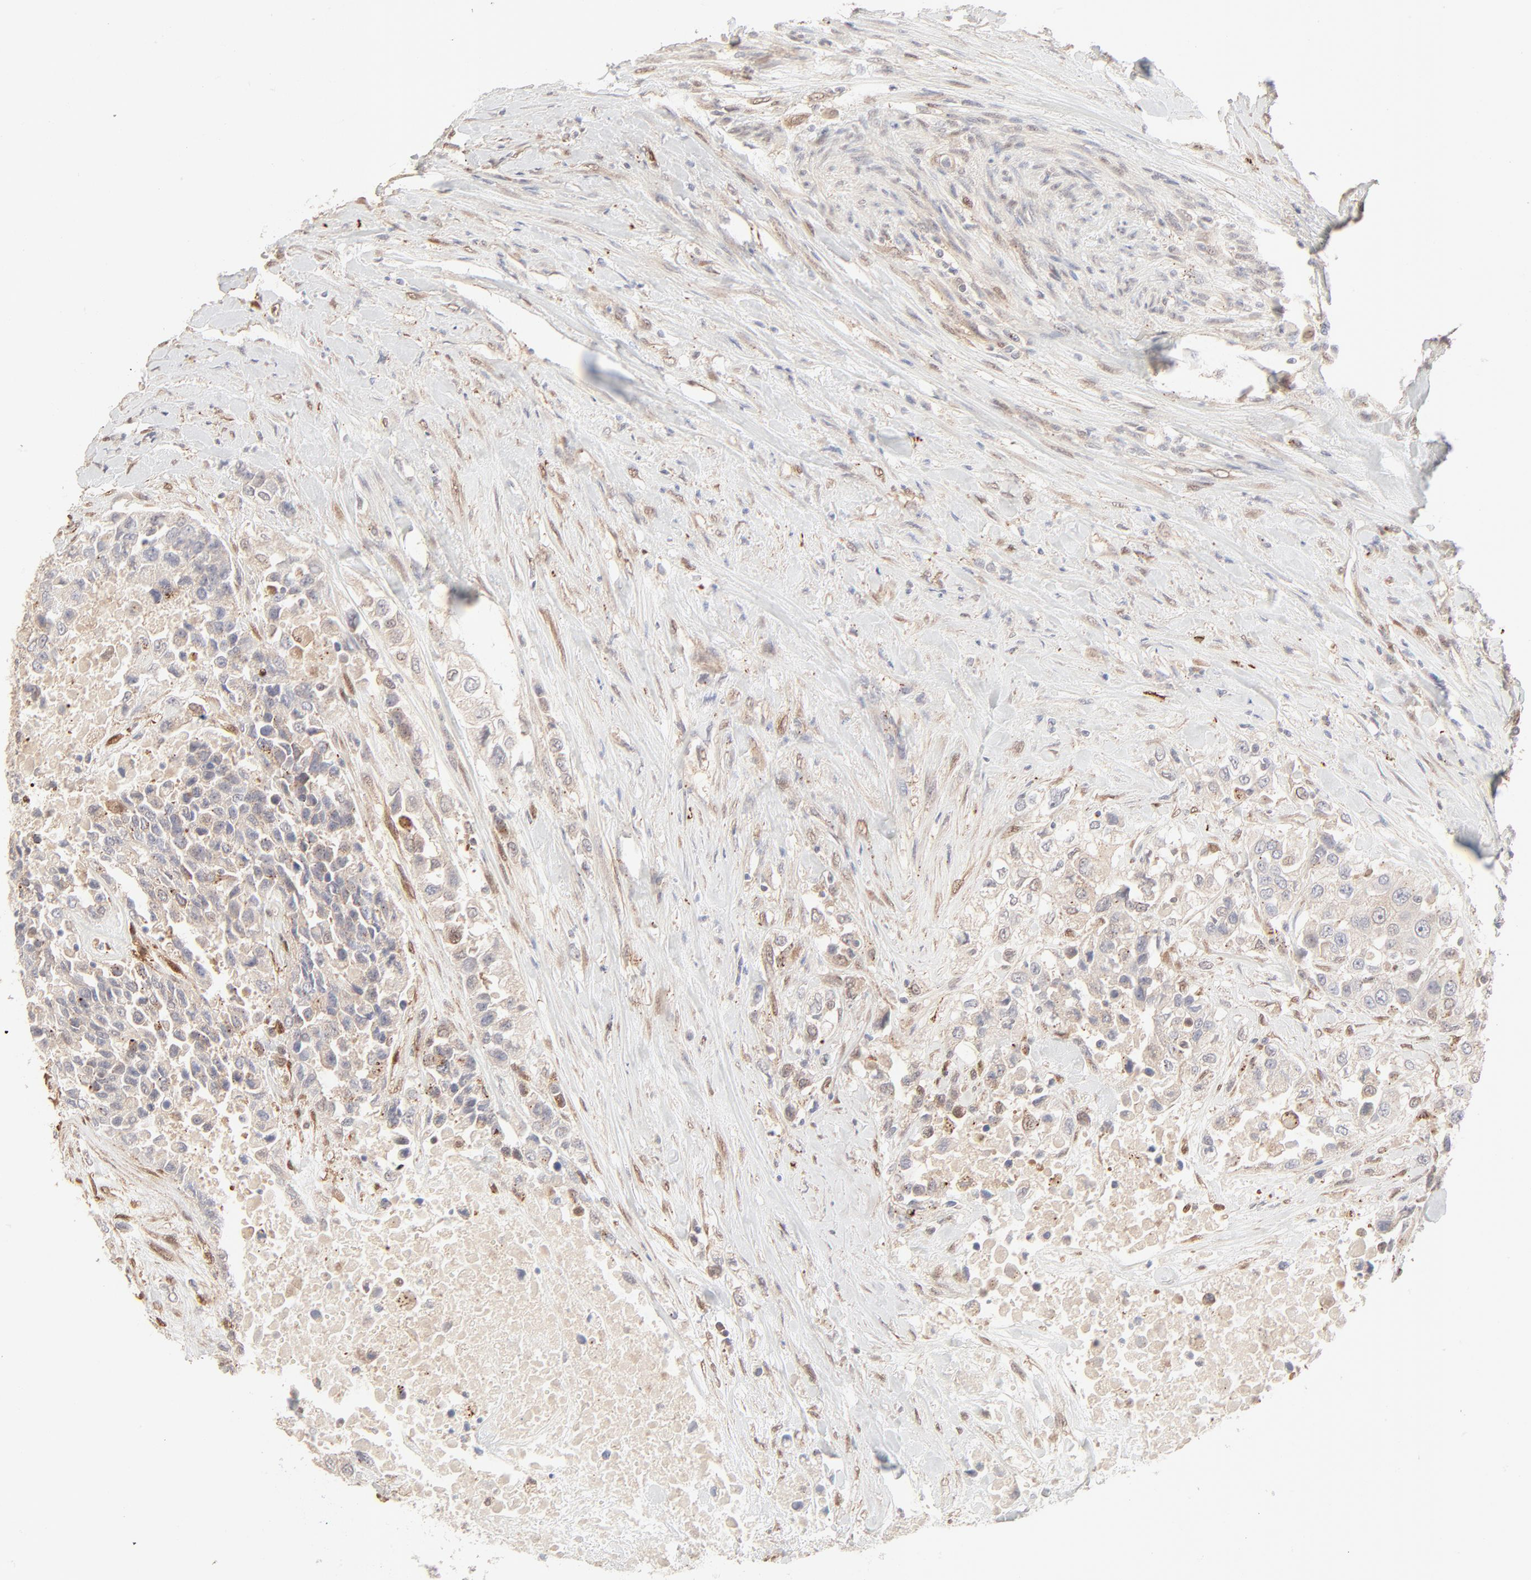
{"staining": {"intensity": "weak", "quantity": "25%-75%", "location": "cytoplasmic/membranous"}, "tissue": "urothelial cancer", "cell_type": "Tumor cells", "image_type": "cancer", "snomed": [{"axis": "morphology", "description": "Urothelial carcinoma, High grade"}, {"axis": "topography", "description": "Urinary bladder"}], "caption": "This photomicrograph demonstrates immunohistochemistry (IHC) staining of urothelial cancer, with low weak cytoplasmic/membranous staining in approximately 25%-75% of tumor cells.", "gene": "LGALS2", "patient": {"sex": "female", "age": 80}}